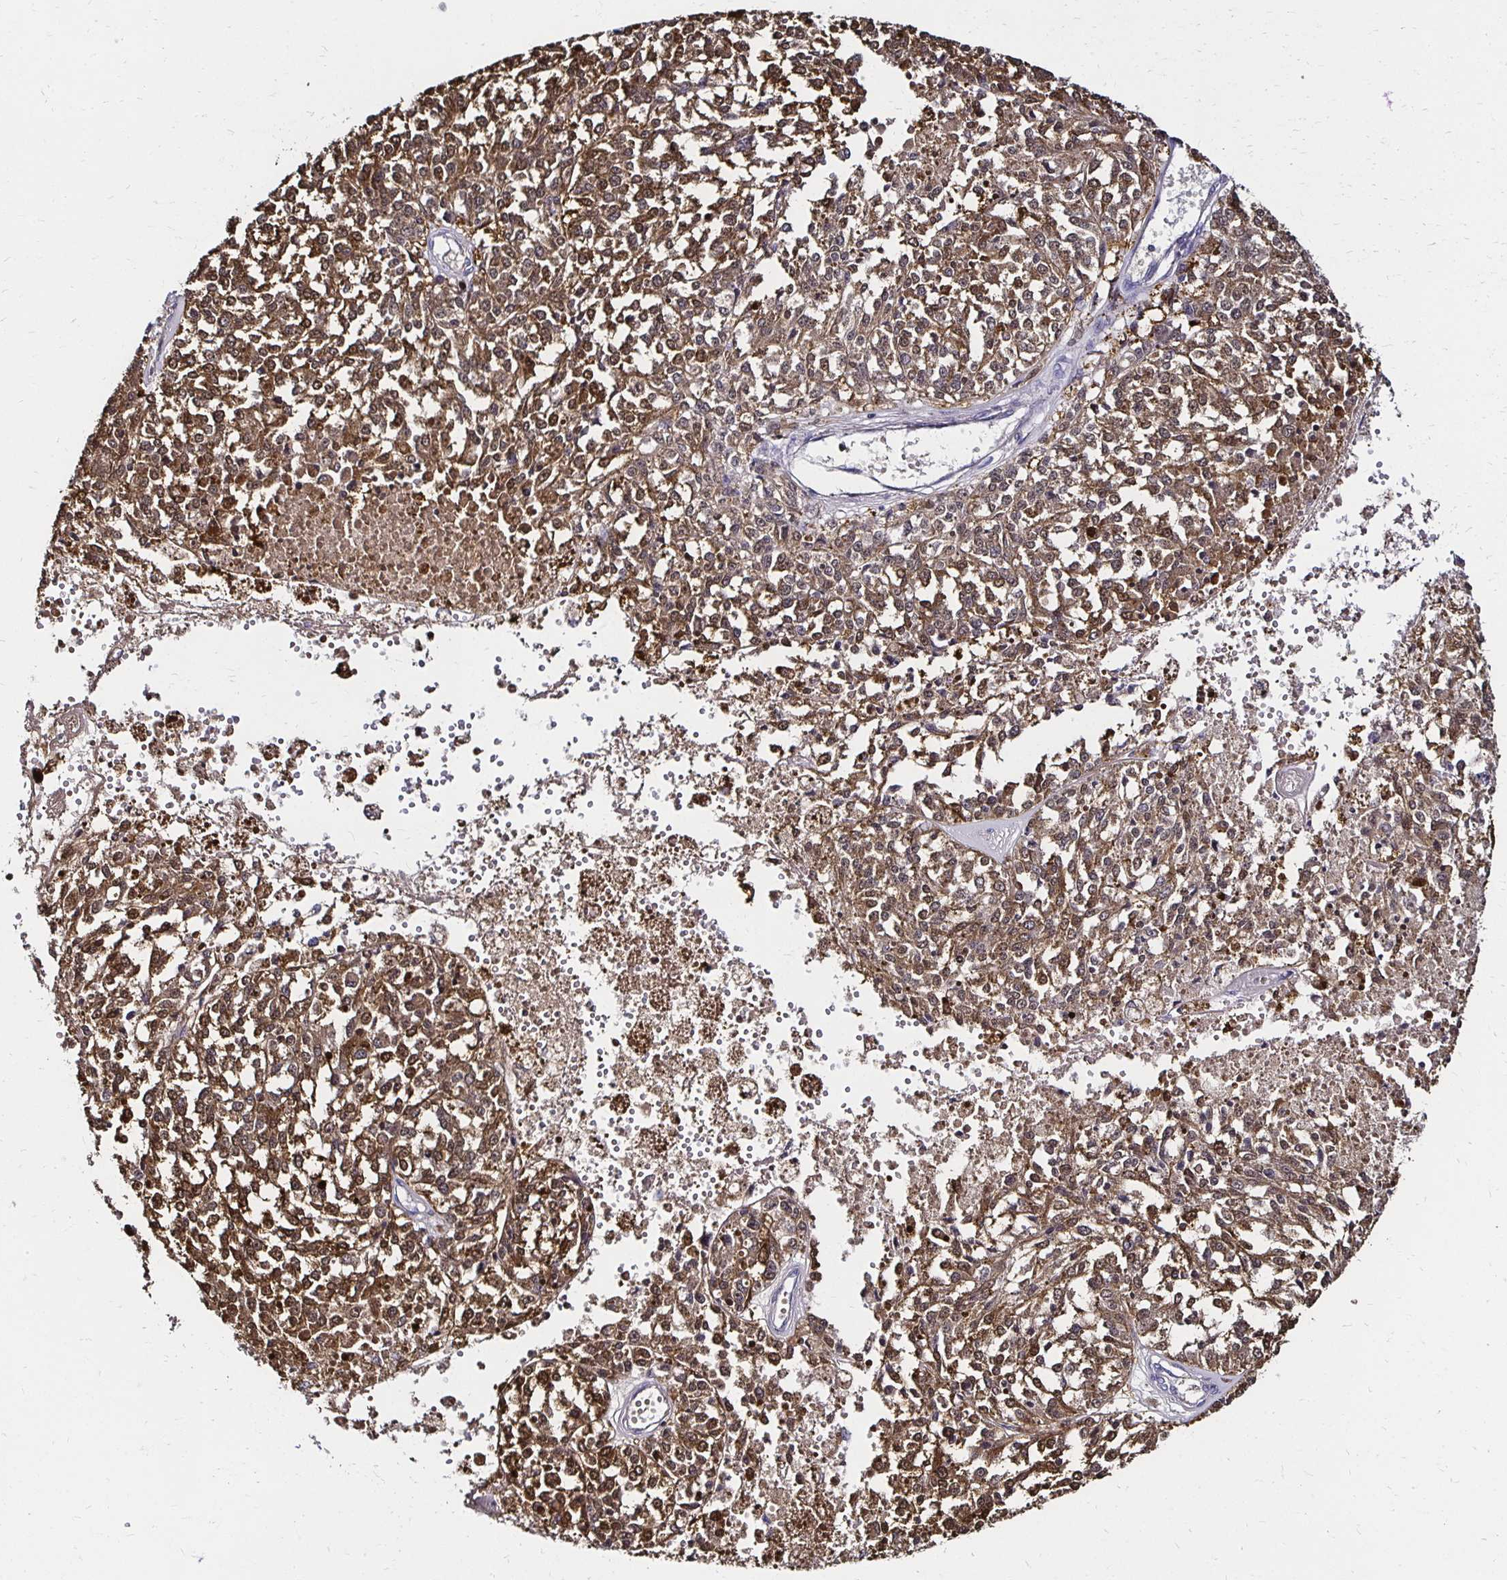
{"staining": {"intensity": "moderate", "quantity": ">75%", "location": "cytoplasmic/membranous,nuclear"}, "tissue": "melanoma", "cell_type": "Tumor cells", "image_type": "cancer", "snomed": [{"axis": "morphology", "description": "Malignant melanoma, Metastatic site"}, {"axis": "topography", "description": "Lymph node"}], "caption": "Brown immunohistochemical staining in human malignant melanoma (metastatic site) exhibits moderate cytoplasmic/membranous and nuclear positivity in approximately >75% of tumor cells.", "gene": "TXN", "patient": {"sex": "female", "age": 64}}